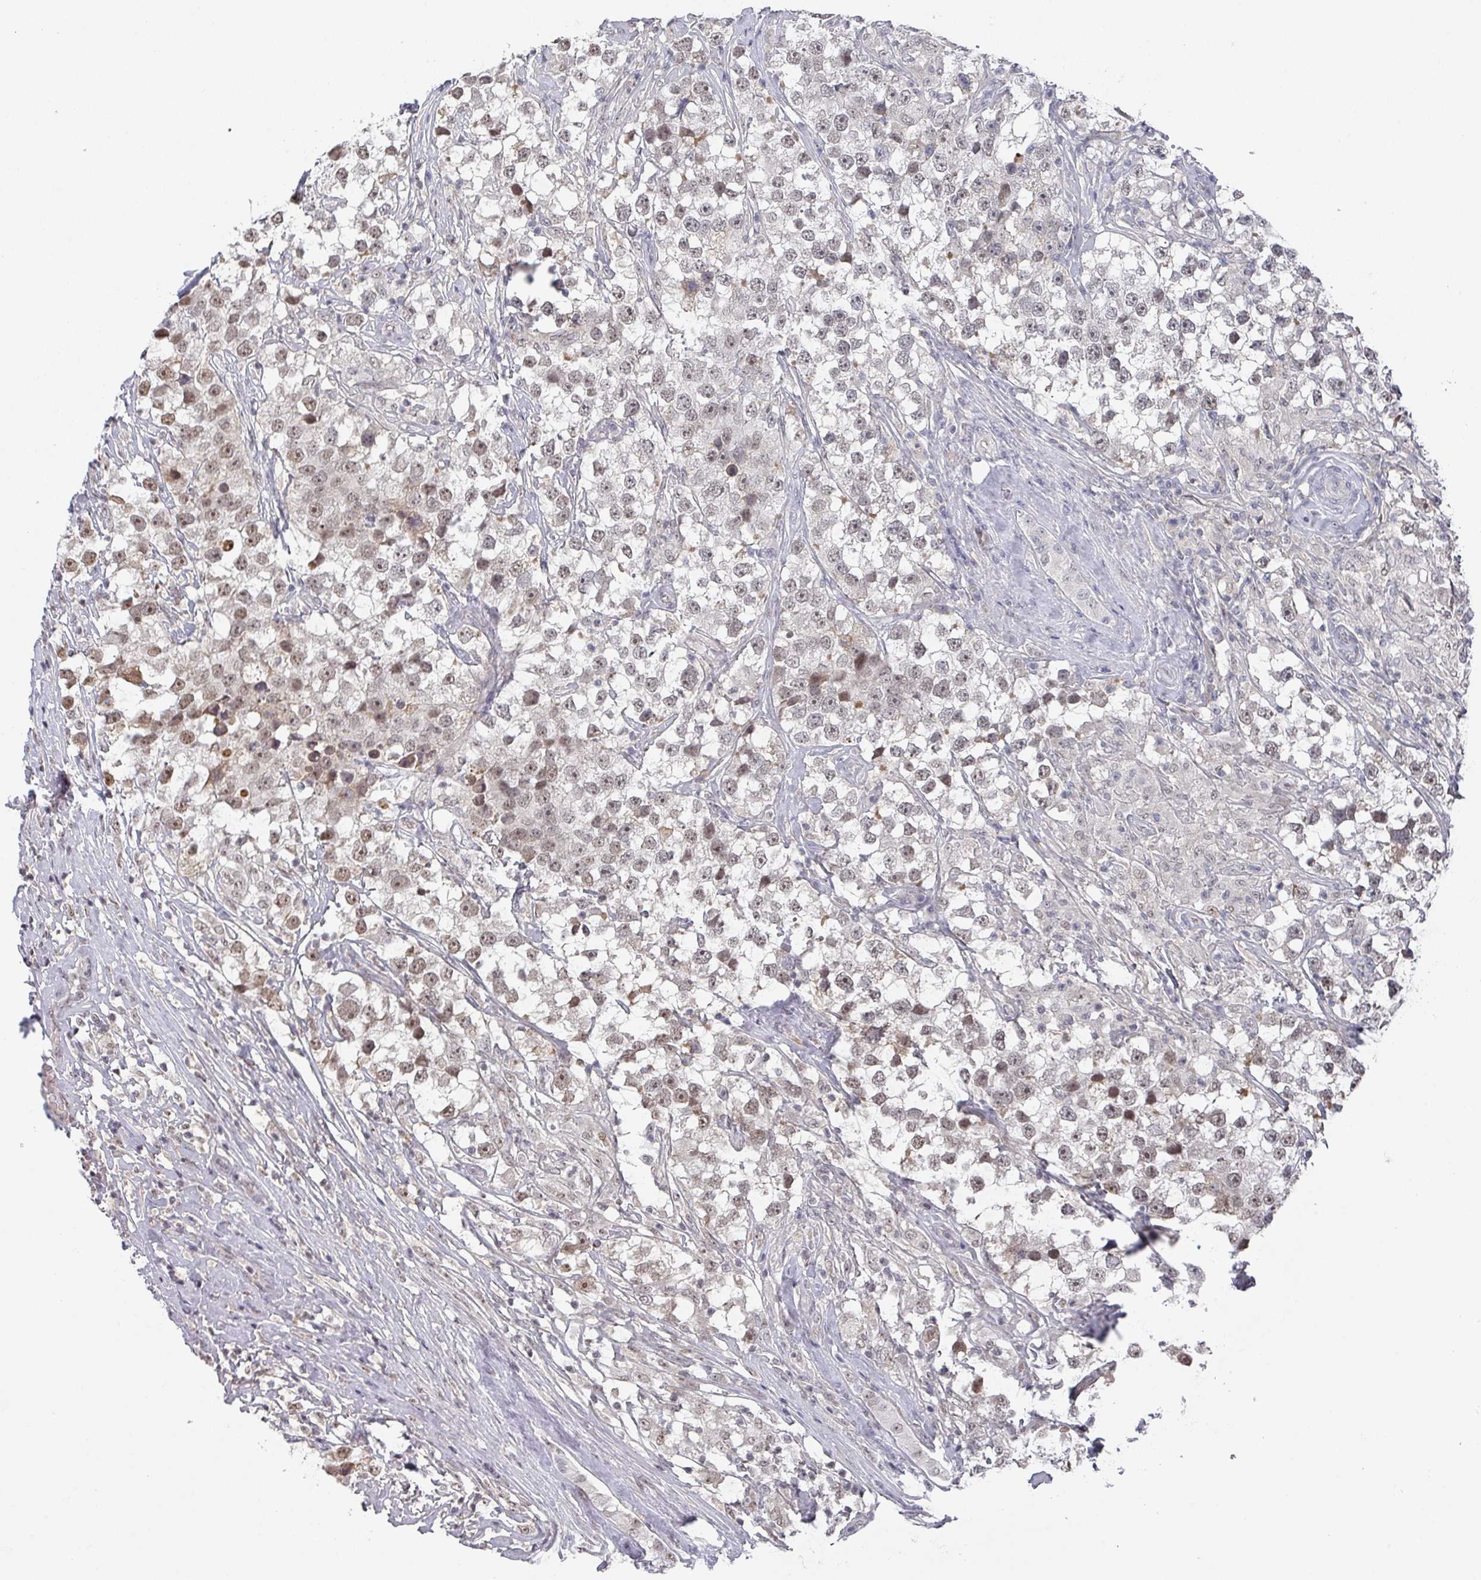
{"staining": {"intensity": "moderate", "quantity": "25%-75%", "location": "nuclear"}, "tissue": "testis cancer", "cell_type": "Tumor cells", "image_type": "cancer", "snomed": [{"axis": "morphology", "description": "Seminoma, NOS"}, {"axis": "topography", "description": "Testis"}], "caption": "Immunohistochemistry (IHC) of human testis cancer demonstrates medium levels of moderate nuclear positivity in about 25%-75% of tumor cells.", "gene": "ZNF654", "patient": {"sex": "male", "age": 46}}